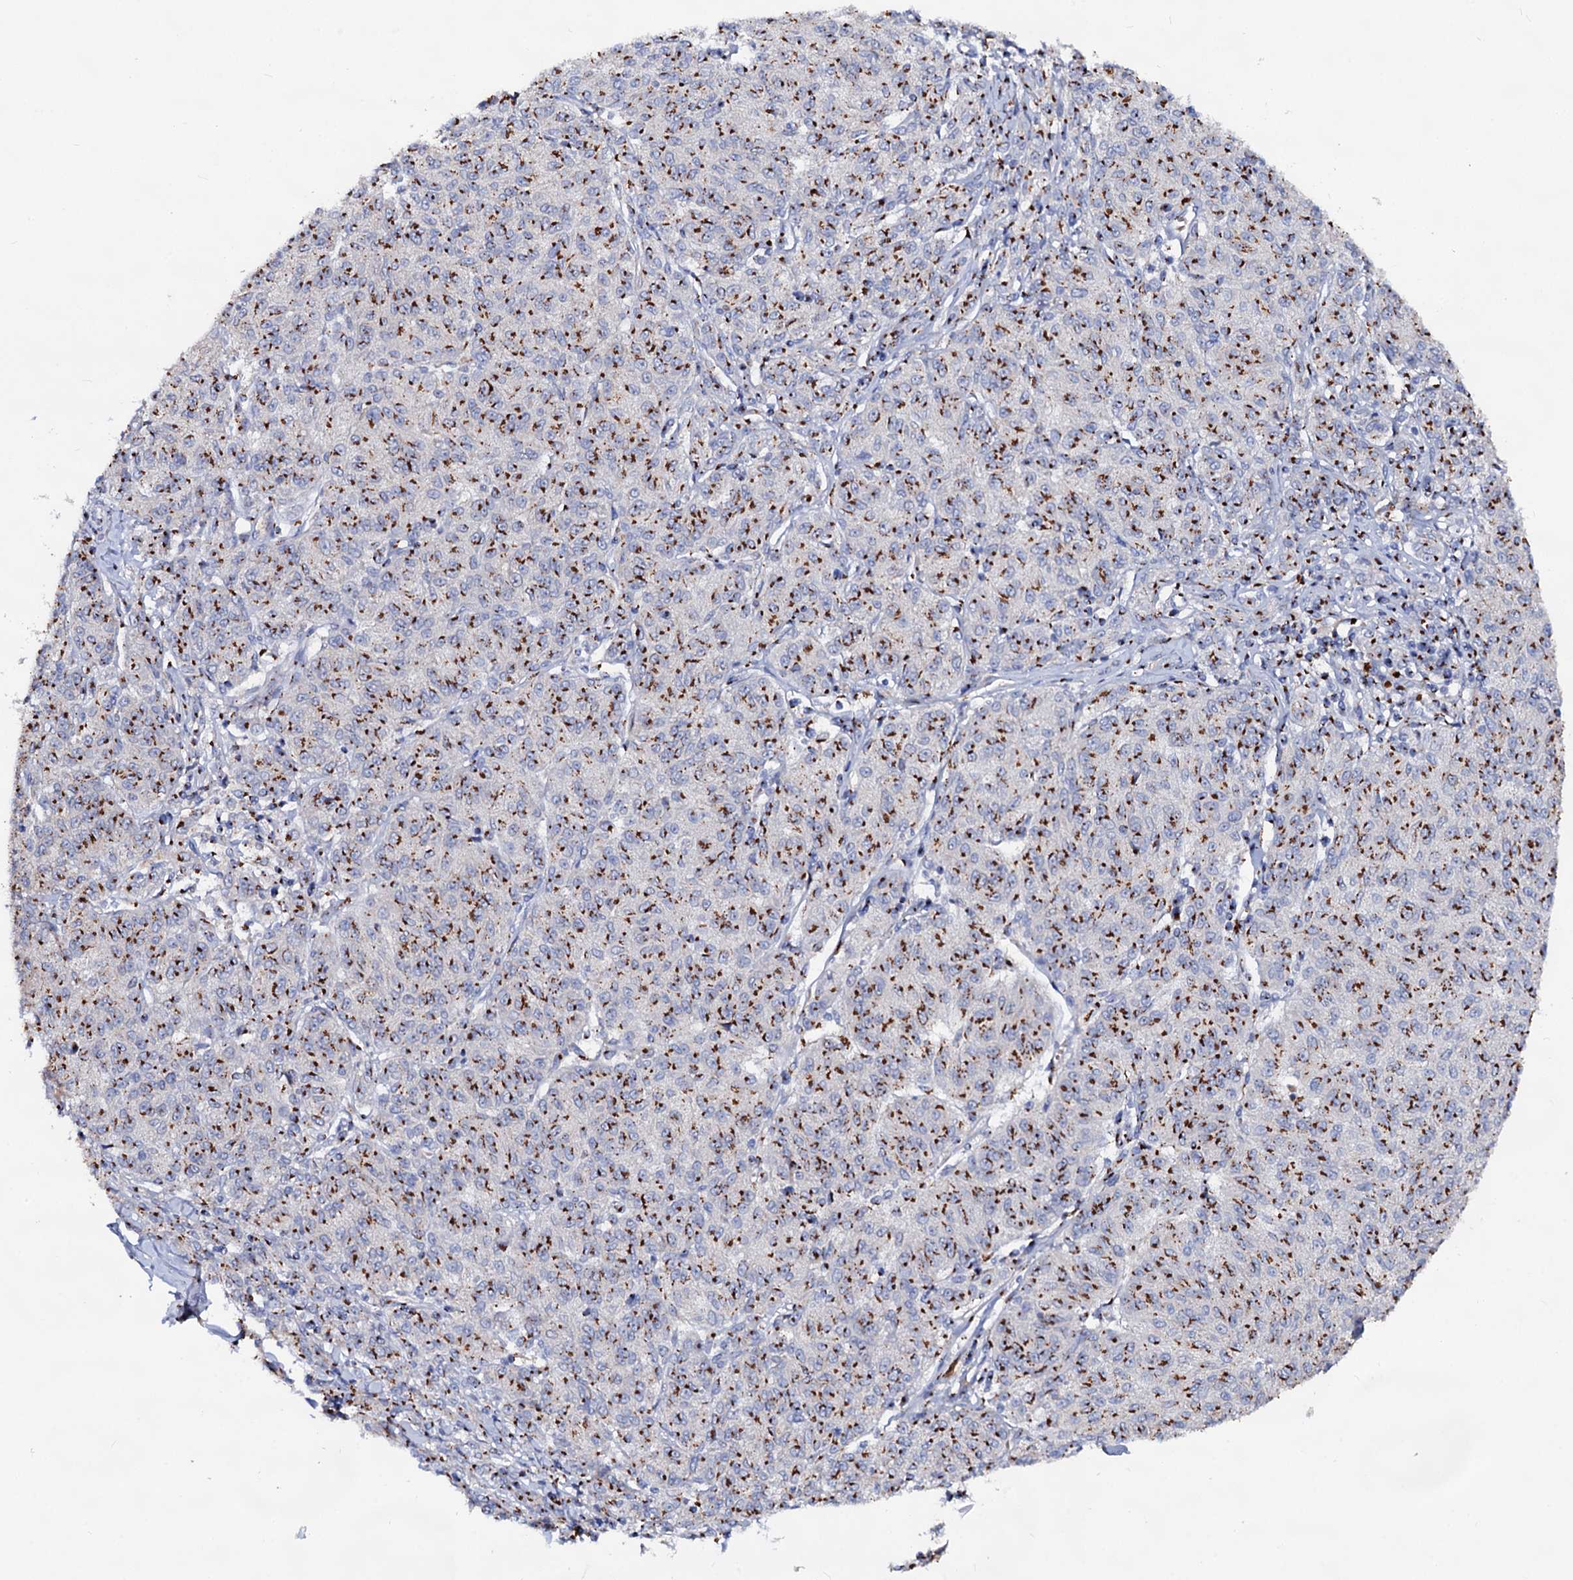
{"staining": {"intensity": "strong", "quantity": ">75%", "location": "cytoplasmic/membranous"}, "tissue": "melanoma", "cell_type": "Tumor cells", "image_type": "cancer", "snomed": [{"axis": "morphology", "description": "Malignant melanoma, NOS"}, {"axis": "topography", "description": "Skin"}], "caption": "The image displays a brown stain indicating the presence of a protein in the cytoplasmic/membranous of tumor cells in melanoma.", "gene": "TM9SF3", "patient": {"sex": "female", "age": 72}}